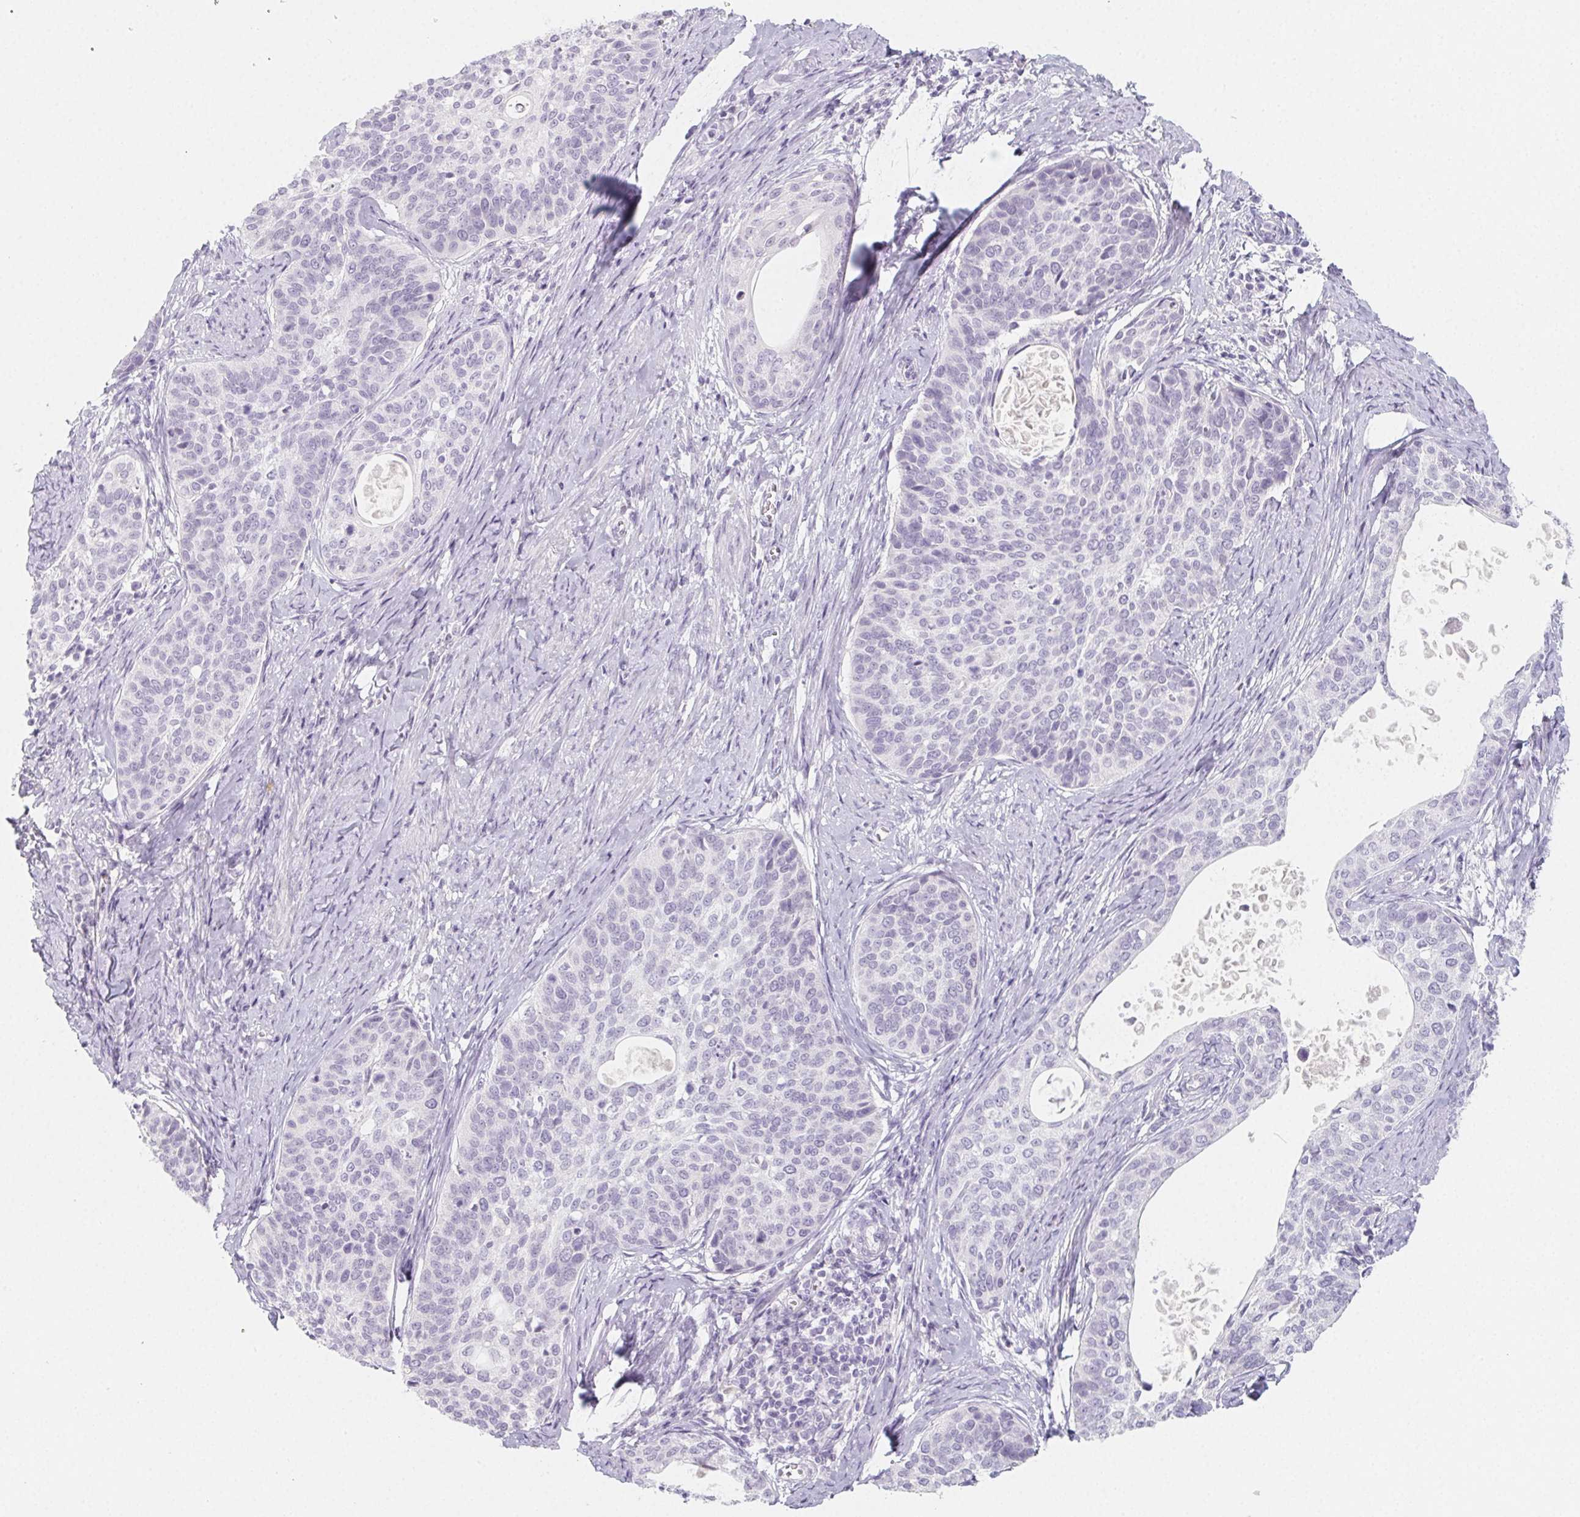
{"staining": {"intensity": "negative", "quantity": "none", "location": "none"}, "tissue": "cervical cancer", "cell_type": "Tumor cells", "image_type": "cancer", "snomed": [{"axis": "morphology", "description": "Squamous cell carcinoma, NOS"}, {"axis": "topography", "description": "Cervix"}], "caption": "DAB (3,3'-diaminobenzidine) immunohistochemical staining of human cervical cancer (squamous cell carcinoma) reveals no significant staining in tumor cells. The staining is performed using DAB brown chromogen with nuclei counter-stained in using hematoxylin.", "gene": "GLIPR1L1", "patient": {"sex": "female", "age": 69}}